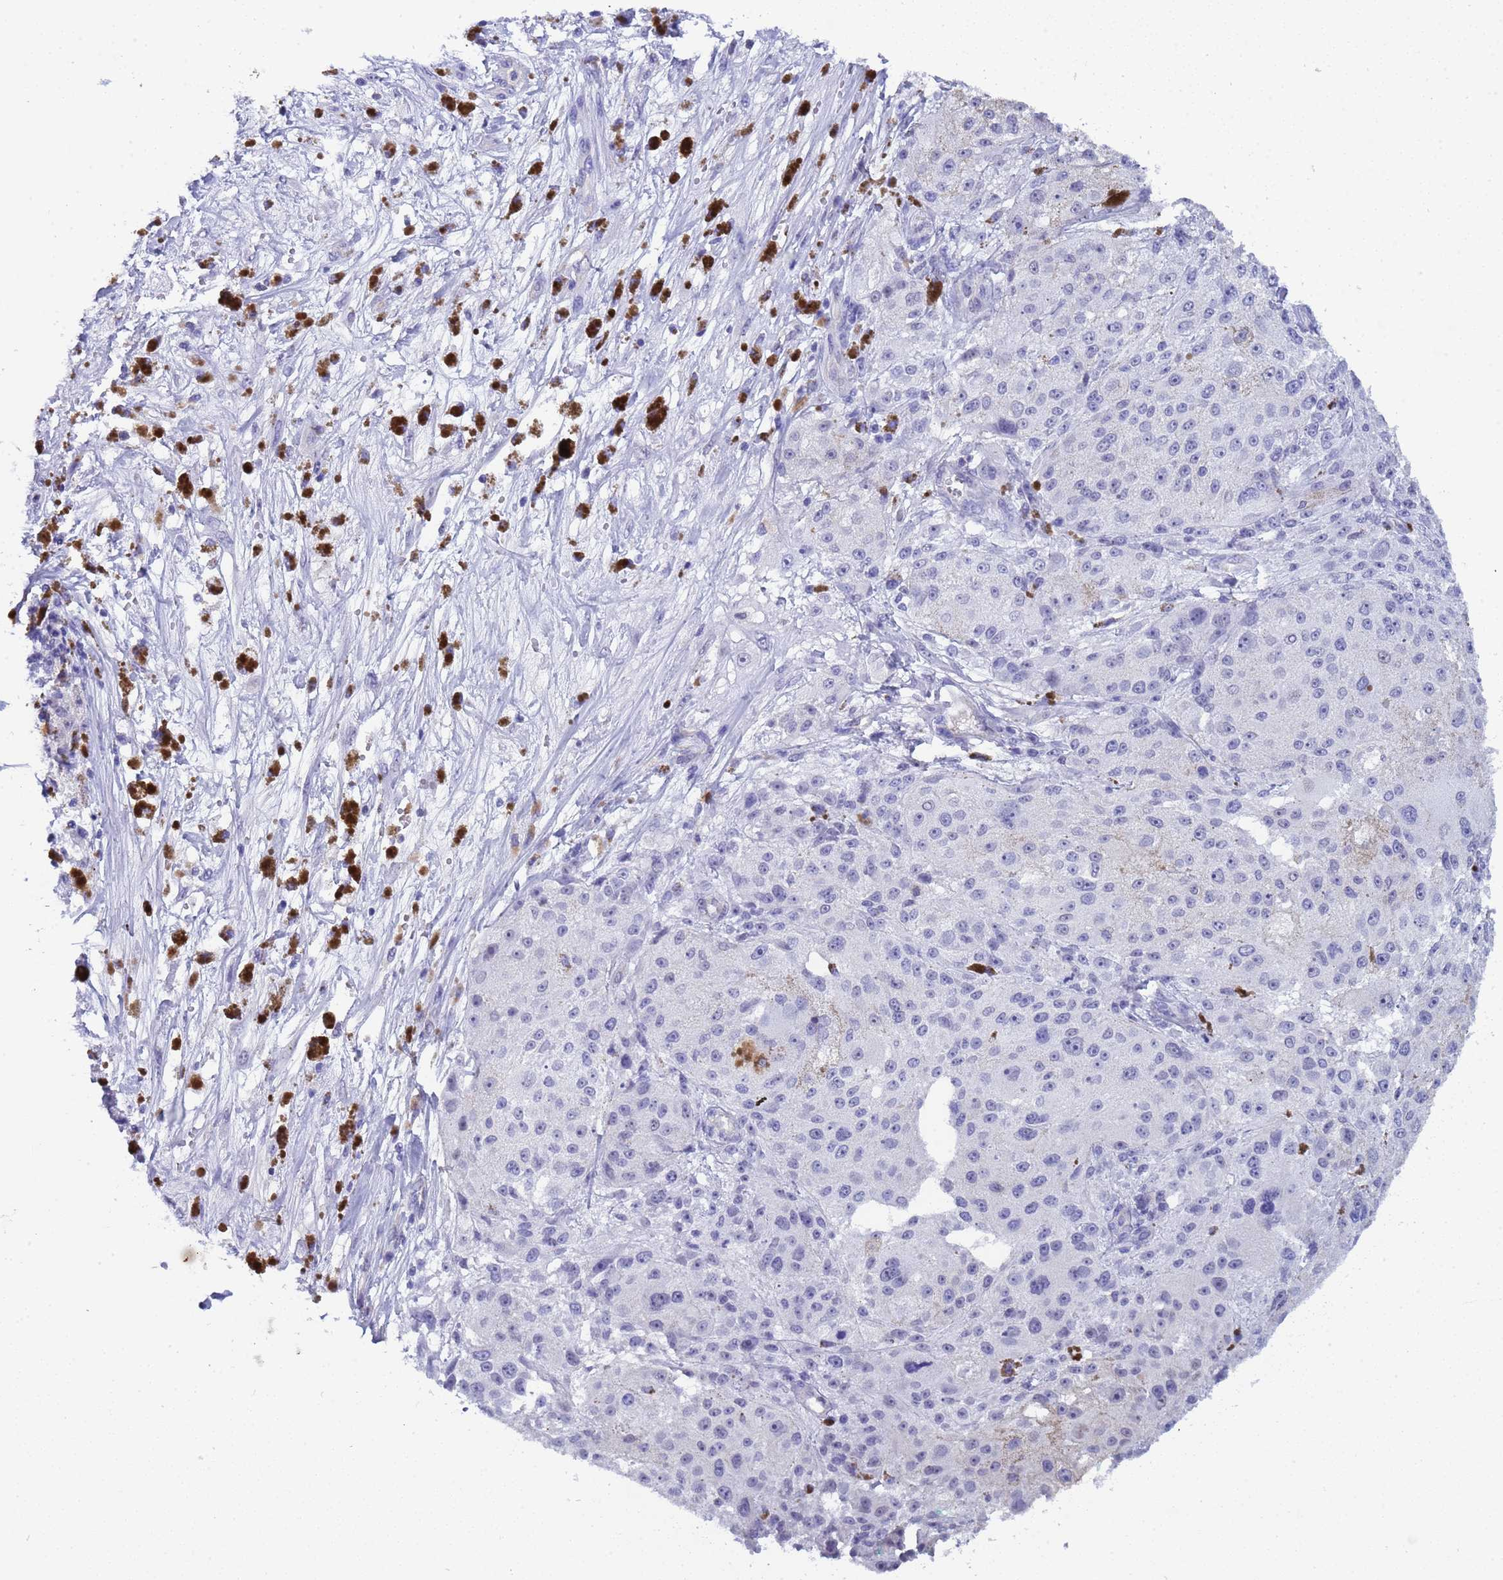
{"staining": {"intensity": "negative", "quantity": "none", "location": "none"}, "tissue": "melanoma", "cell_type": "Tumor cells", "image_type": "cancer", "snomed": [{"axis": "morphology", "description": "Necrosis, NOS"}, {"axis": "morphology", "description": "Malignant melanoma, NOS"}, {"axis": "topography", "description": "Skin"}], "caption": "Immunohistochemistry photomicrograph of neoplastic tissue: melanoma stained with DAB (3,3'-diaminobenzidine) shows no significant protein positivity in tumor cells. (Stains: DAB (3,3'-diaminobenzidine) immunohistochemistry (IHC) with hematoxylin counter stain, Microscopy: brightfield microscopy at high magnification).", "gene": "CTRC", "patient": {"sex": "female", "age": 87}}